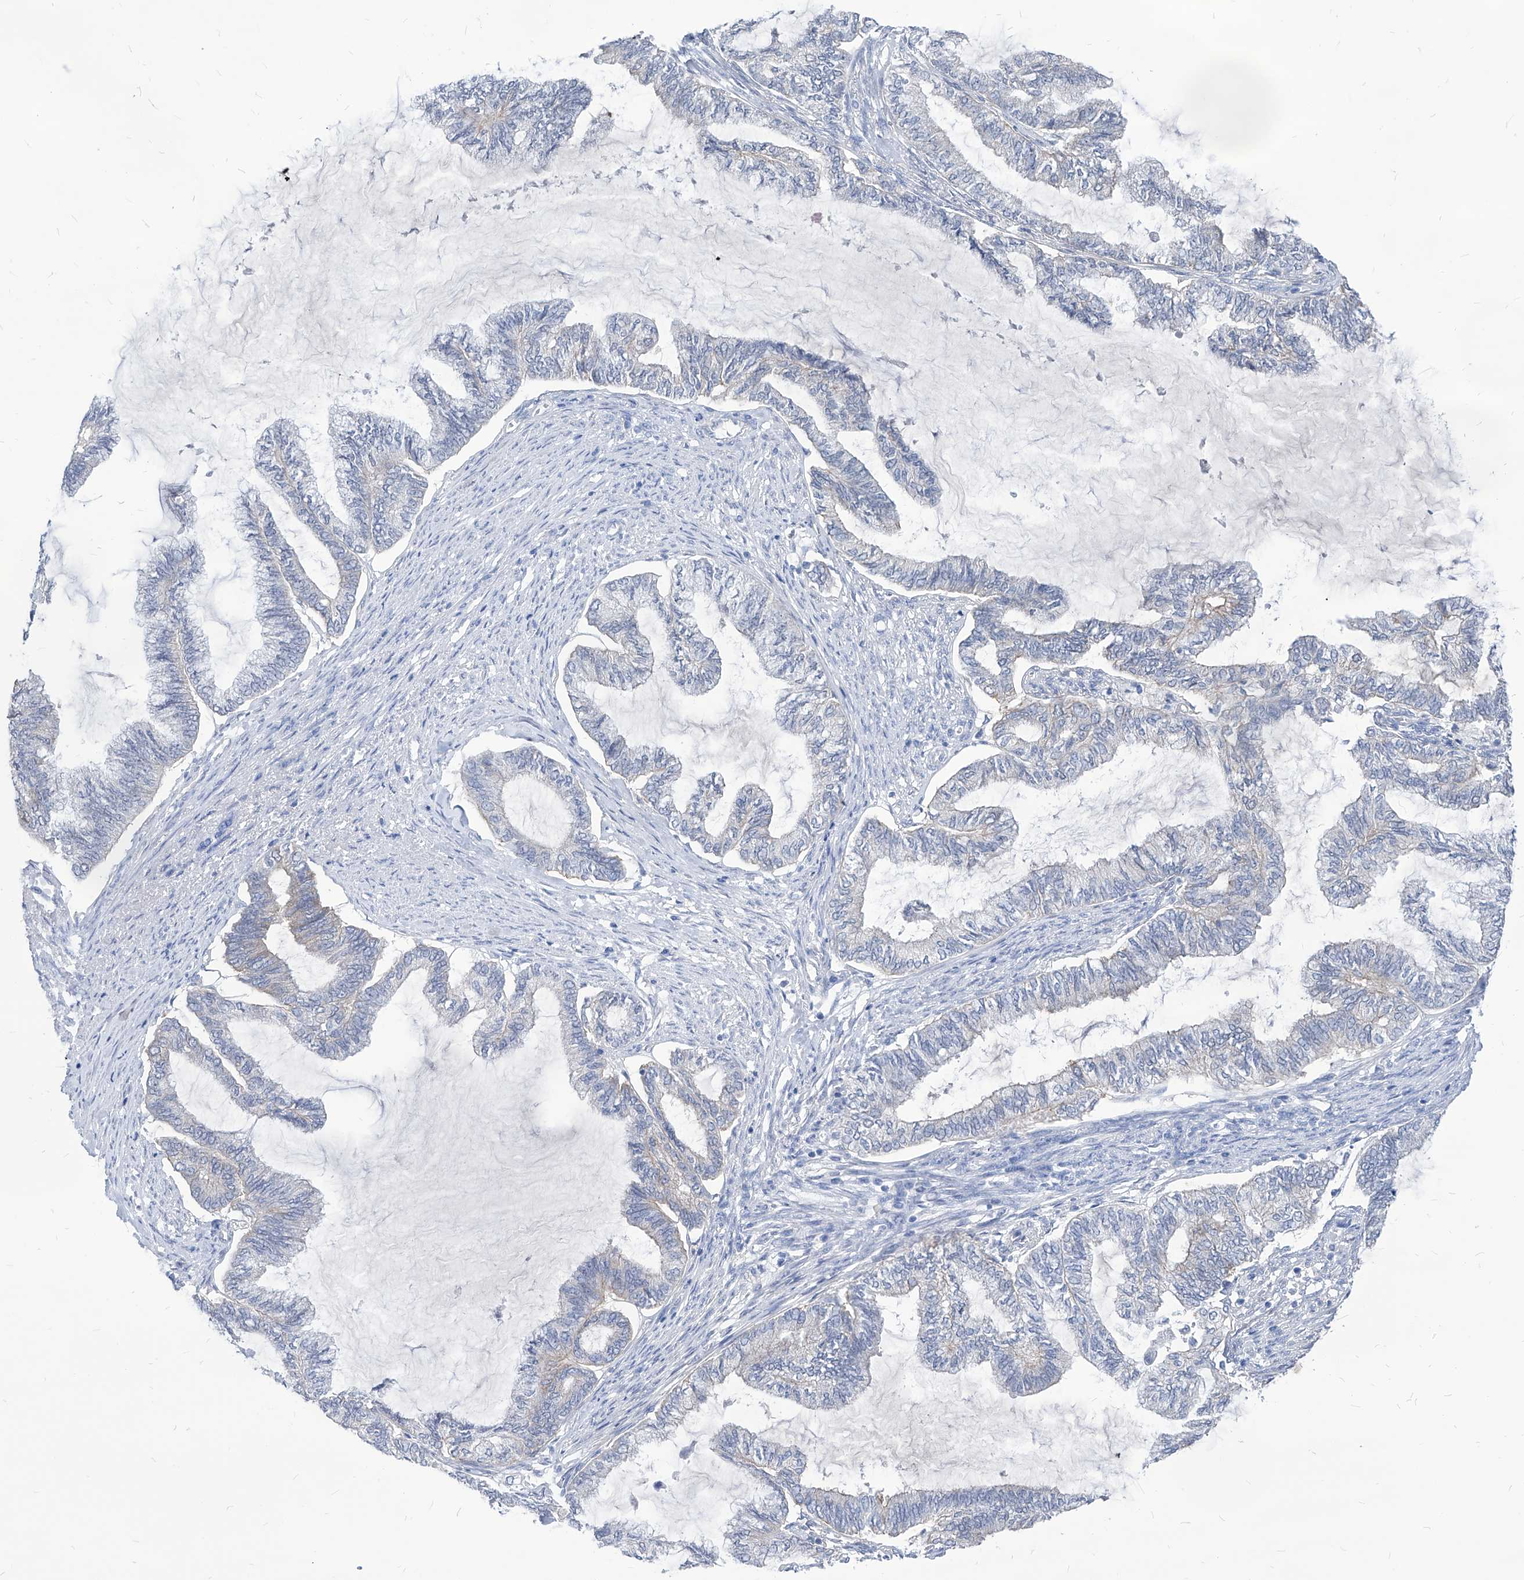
{"staining": {"intensity": "negative", "quantity": "none", "location": "none"}, "tissue": "endometrial cancer", "cell_type": "Tumor cells", "image_type": "cancer", "snomed": [{"axis": "morphology", "description": "Adenocarcinoma, NOS"}, {"axis": "topography", "description": "Endometrium"}], "caption": "Human endometrial adenocarcinoma stained for a protein using IHC shows no staining in tumor cells.", "gene": "AKAP10", "patient": {"sex": "female", "age": 86}}